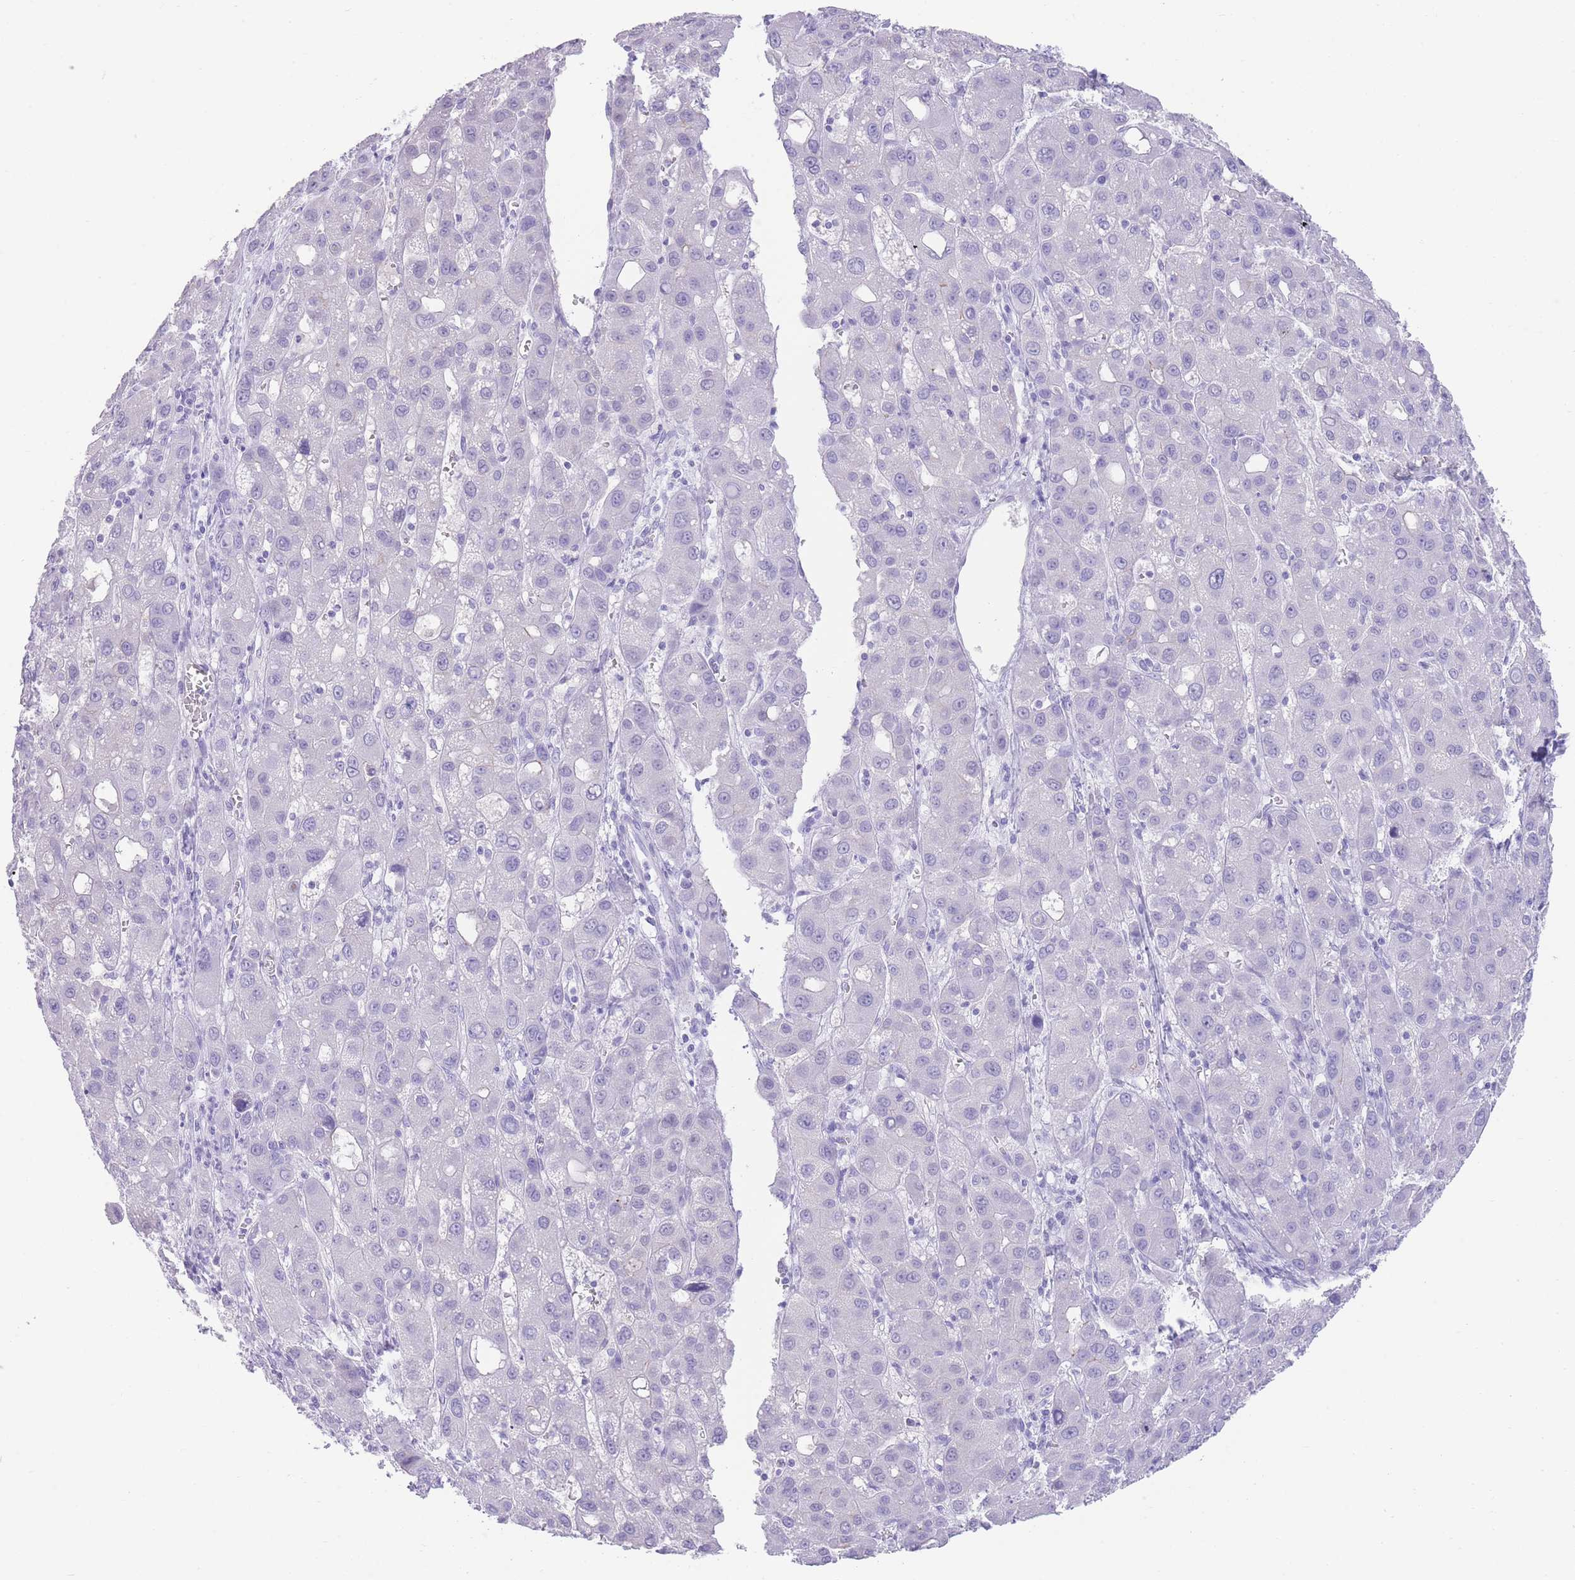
{"staining": {"intensity": "negative", "quantity": "none", "location": "none"}, "tissue": "liver cancer", "cell_type": "Tumor cells", "image_type": "cancer", "snomed": [{"axis": "morphology", "description": "Carcinoma, Hepatocellular, NOS"}, {"axis": "topography", "description": "Liver"}], "caption": "A photomicrograph of hepatocellular carcinoma (liver) stained for a protein reveals no brown staining in tumor cells.", "gene": "ELOA2", "patient": {"sex": "male", "age": 55}}